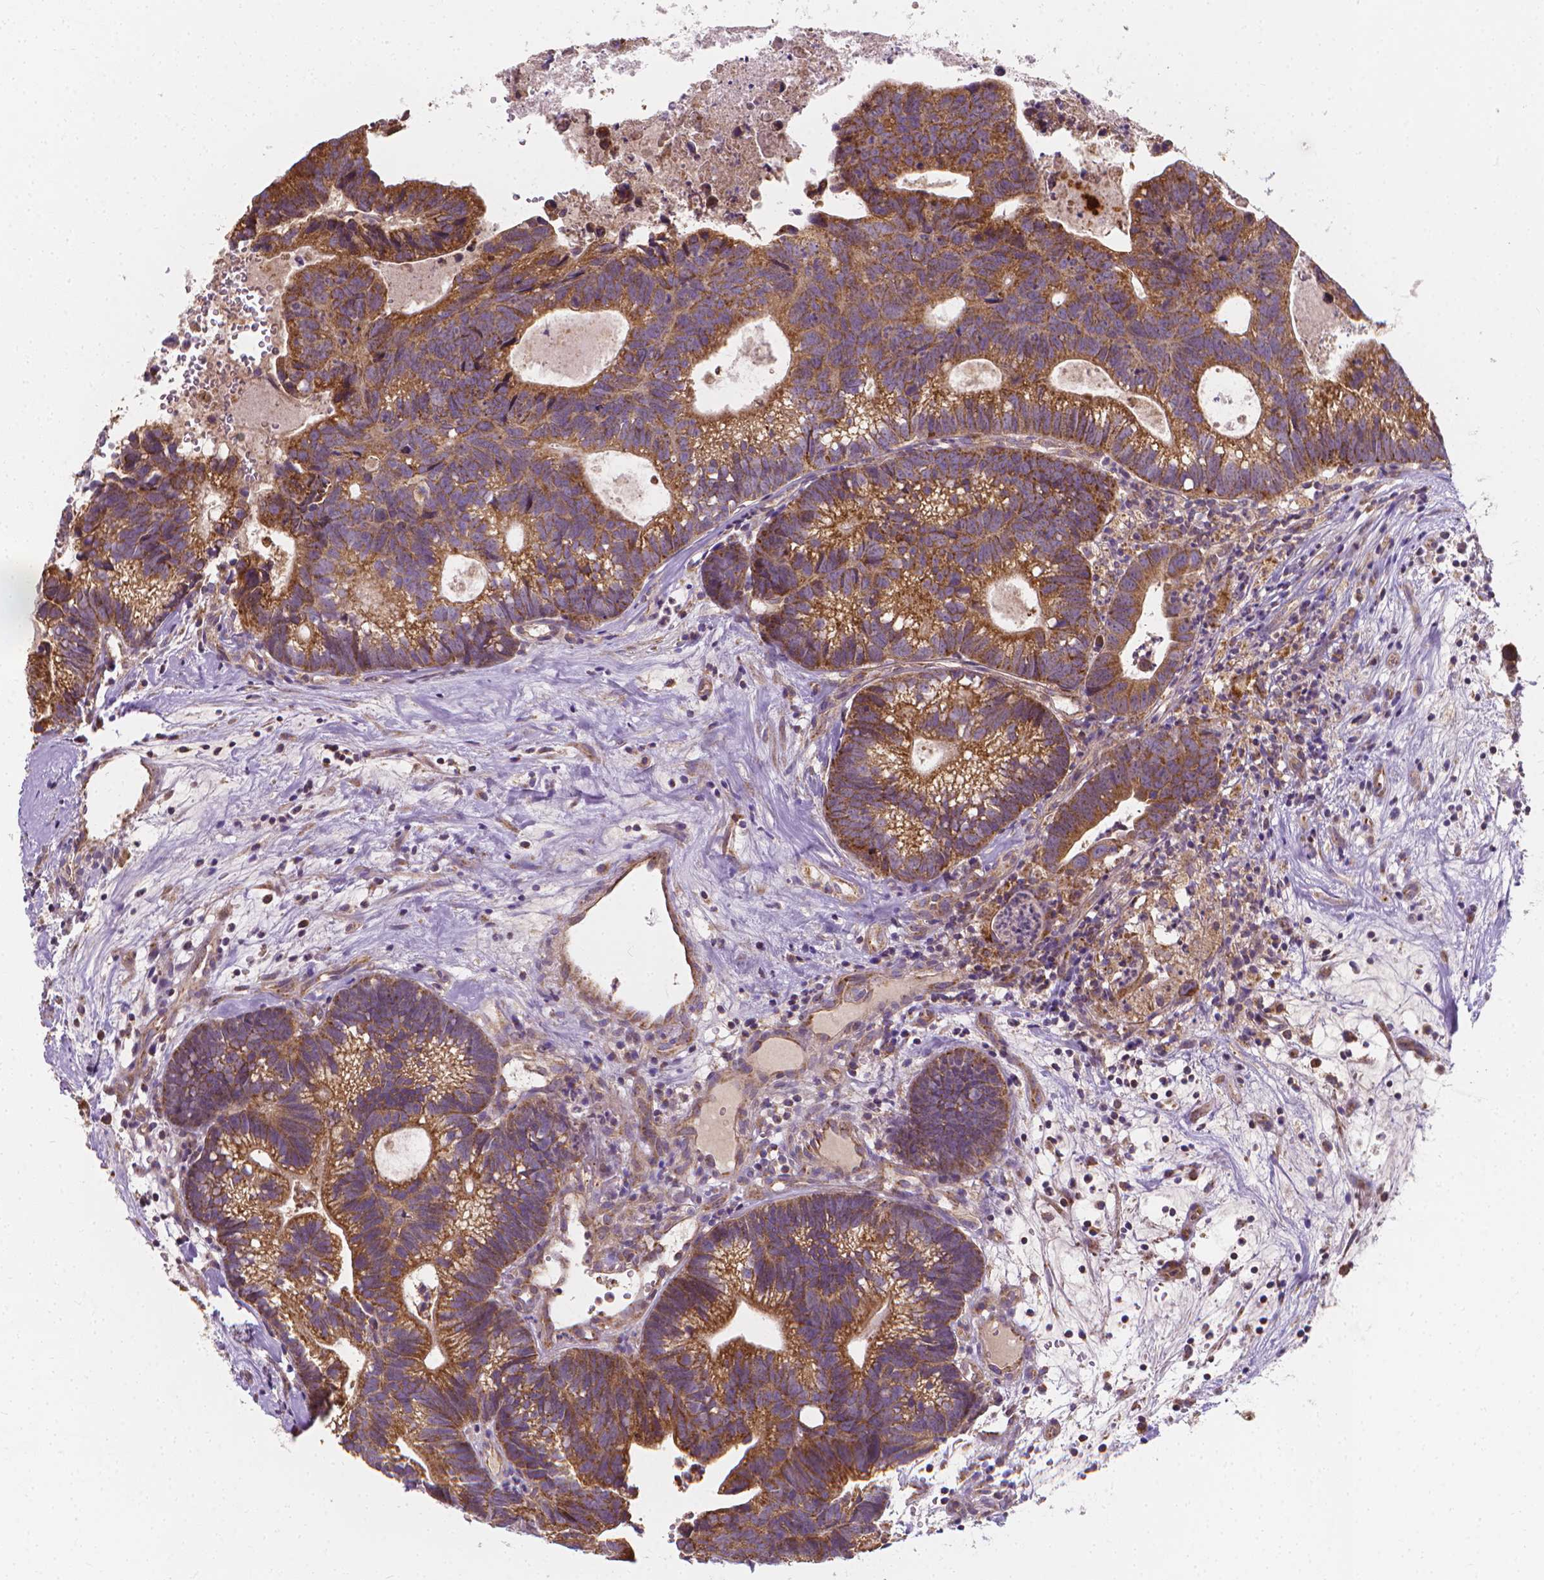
{"staining": {"intensity": "moderate", "quantity": ">75%", "location": "cytoplasmic/membranous"}, "tissue": "head and neck cancer", "cell_type": "Tumor cells", "image_type": "cancer", "snomed": [{"axis": "morphology", "description": "Adenocarcinoma, NOS"}, {"axis": "topography", "description": "Head-Neck"}], "caption": "Adenocarcinoma (head and neck) stained with IHC demonstrates moderate cytoplasmic/membranous staining in about >75% of tumor cells. (IHC, brightfield microscopy, high magnification).", "gene": "SNCAIP", "patient": {"sex": "male", "age": 62}}